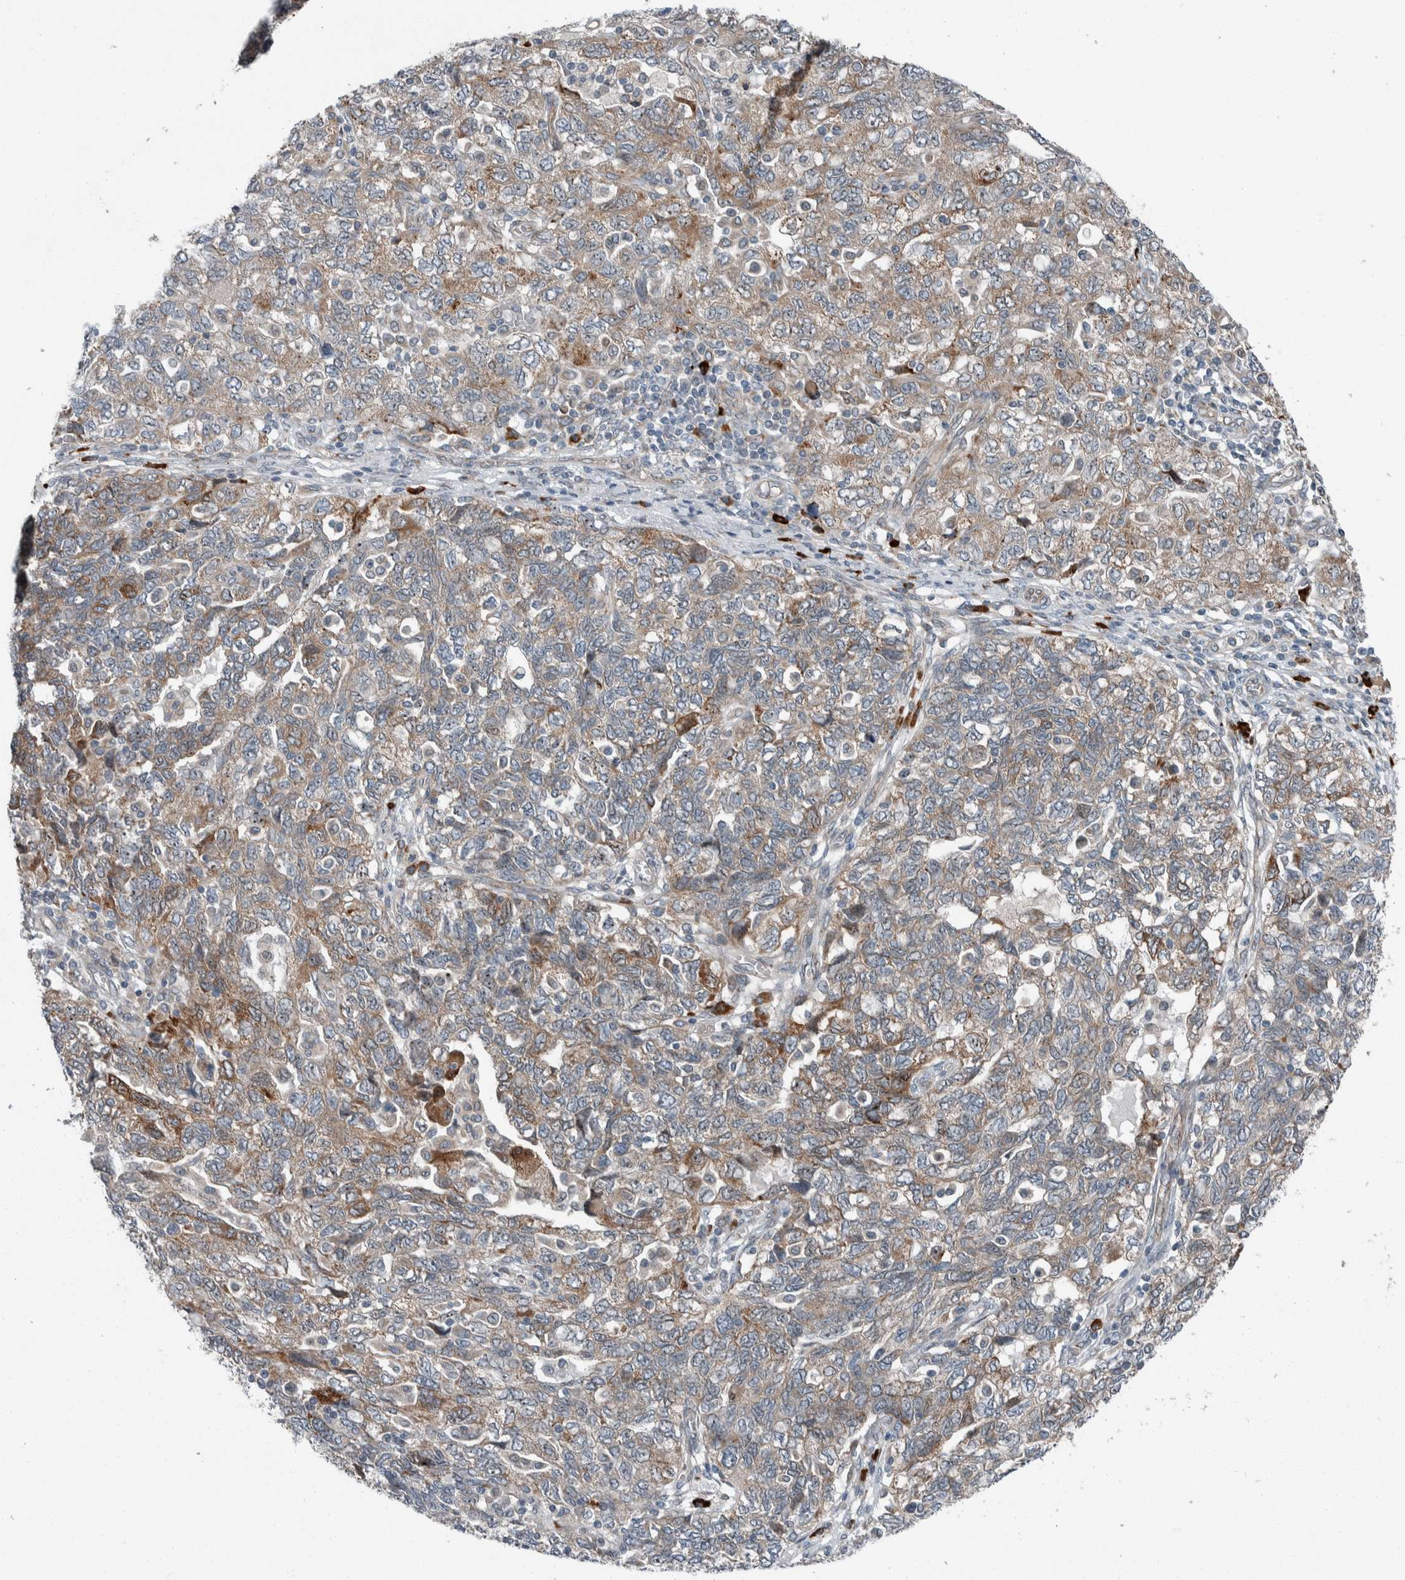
{"staining": {"intensity": "moderate", "quantity": "25%-75%", "location": "cytoplasmic/membranous"}, "tissue": "ovarian cancer", "cell_type": "Tumor cells", "image_type": "cancer", "snomed": [{"axis": "morphology", "description": "Carcinoma, NOS"}, {"axis": "morphology", "description": "Cystadenocarcinoma, serous, NOS"}, {"axis": "topography", "description": "Ovary"}], "caption": "Serous cystadenocarcinoma (ovarian) stained with immunohistochemistry reveals moderate cytoplasmic/membranous expression in approximately 25%-75% of tumor cells.", "gene": "USP25", "patient": {"sex": "female", "age": 69}}